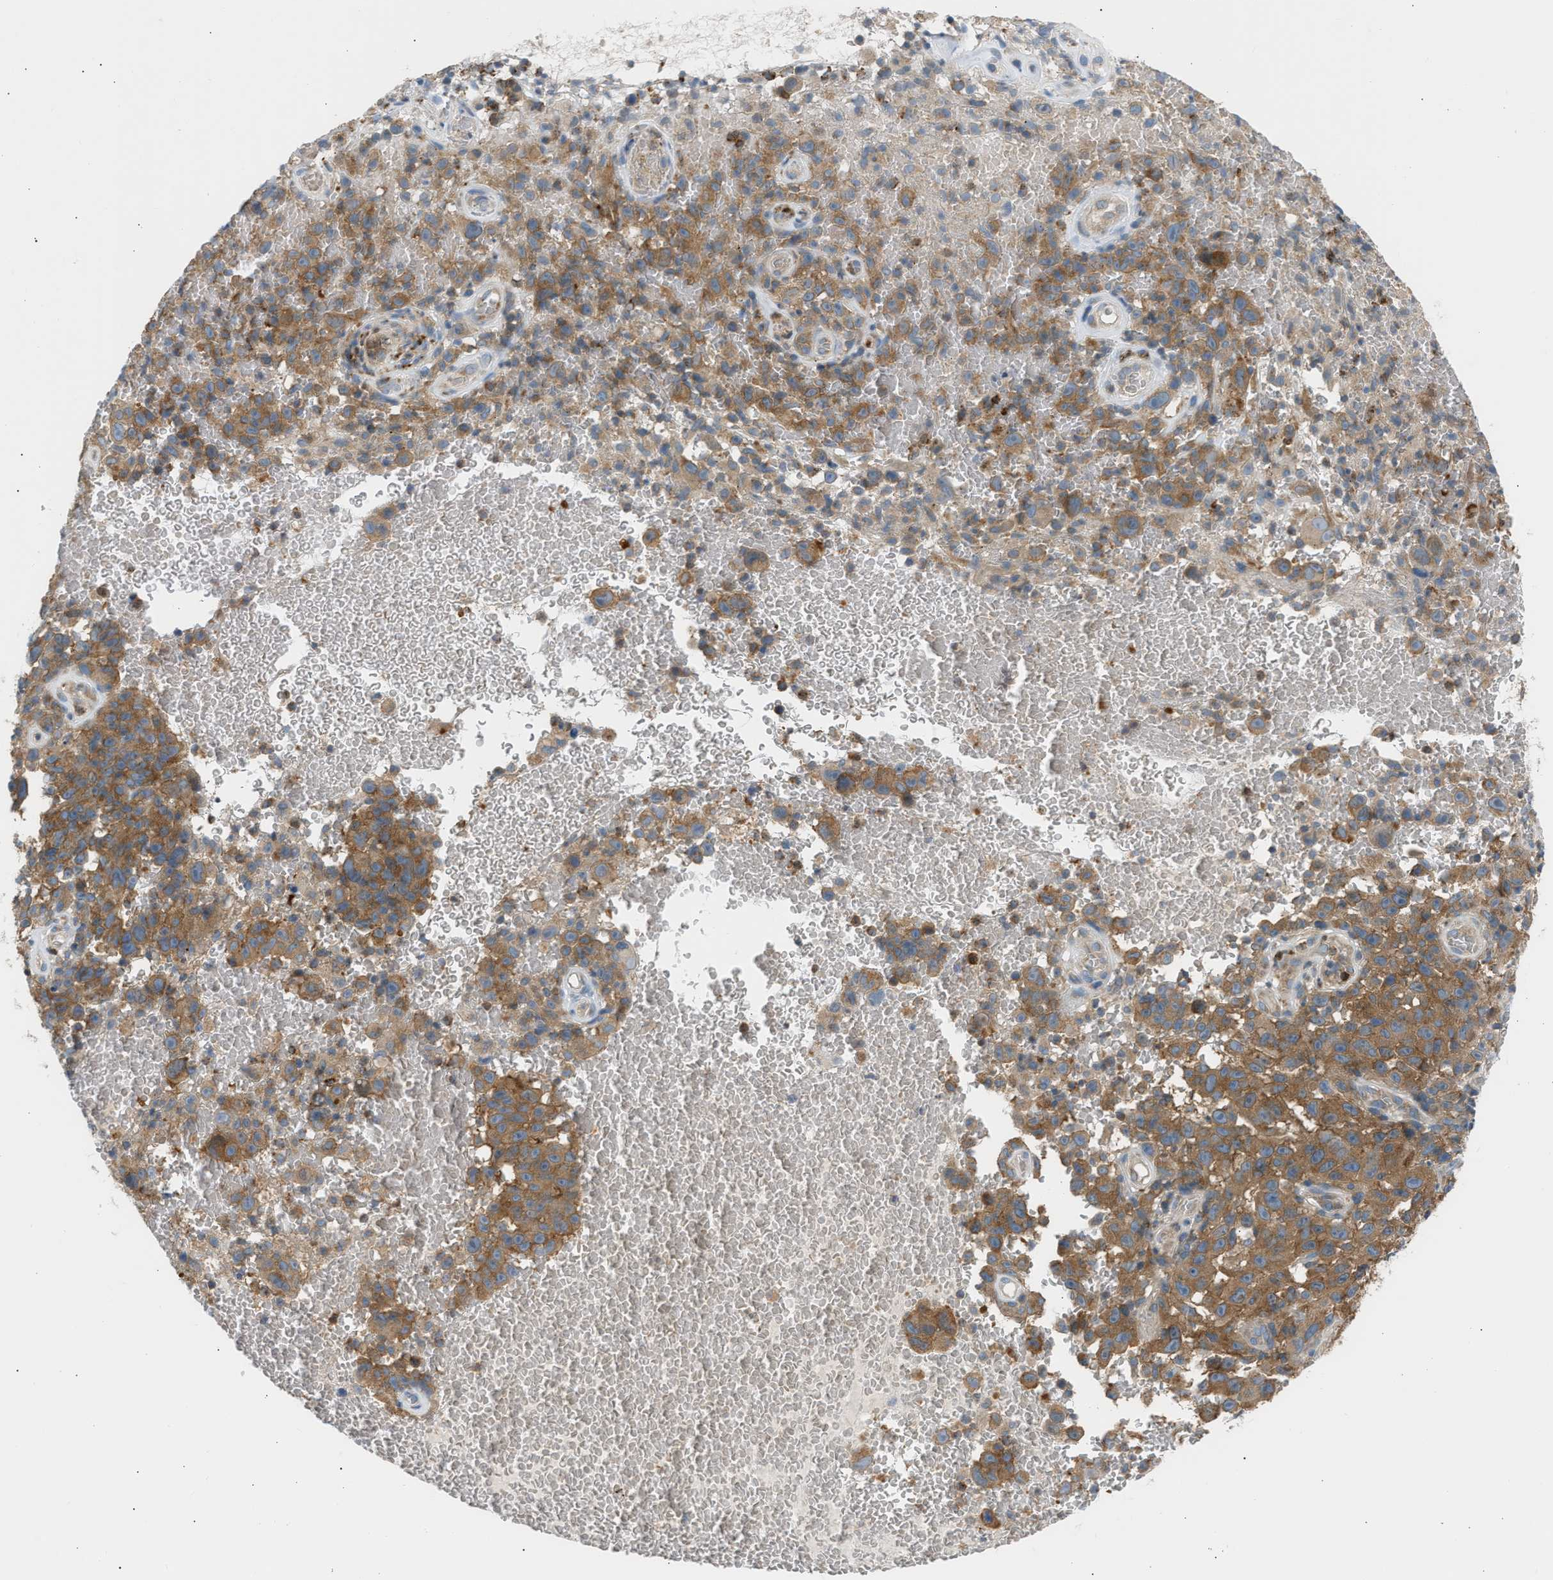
{"staining": {"intensity": "moderate", "quantity": ">75%", "location": "cytoplasmic/membranous"}, "tissue": "melanoma", "cell_type": "Tumor cells", "image_type": "cancer", "snomed": [{"axis": "morphology", "description": "Malignant melanoma, NOS"}, {"axis": "topography", "description": "Skin"}], "caption": "Immunohistochemical staining of human malignant melanoma demonstrates moderate cytoplasmic/membranous protein positivity in approximately >75% of tumor cells.", "gene": "TRIM50", "patient": {"sex": "female", "age": 82}}